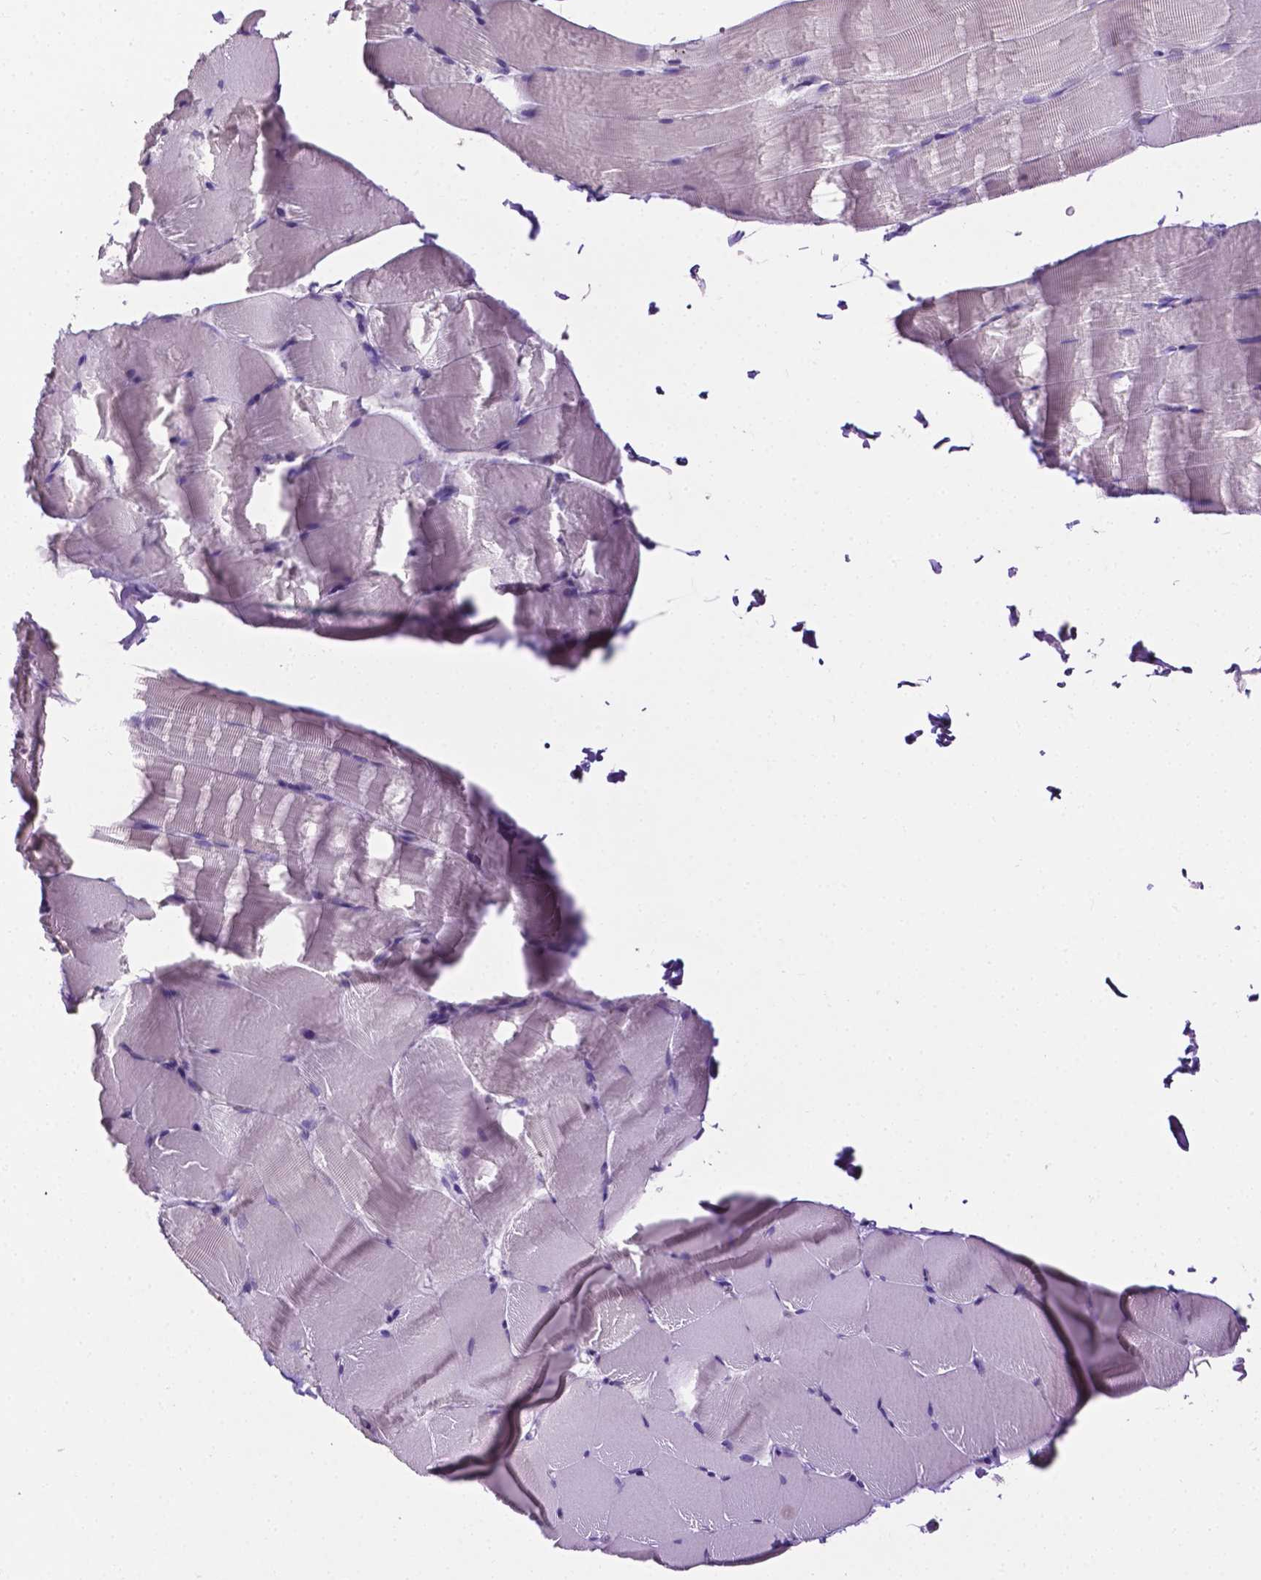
{"staining": {"intensity": "negative", "quantity": "none", "location": "none"}, "tissue": "skeletal muscle", "cell_type": "Myocytes", "image_type": "normal", "snomed": [{"axis": "morphology", "description": "Normal tissue, NOS"}, {"axis": "topography", "description": "Skeletal muscle"}], "caption": "IHC of benign human skeletal muscle shows no expression in myocytes. Brightfield microscopy of immunohistochemistry stained with DAB (brown) and hematoxylin (blue), captured at high magnification.", "gene": "TACSTD2", "patient": {"sex": "female", "age": 37}}